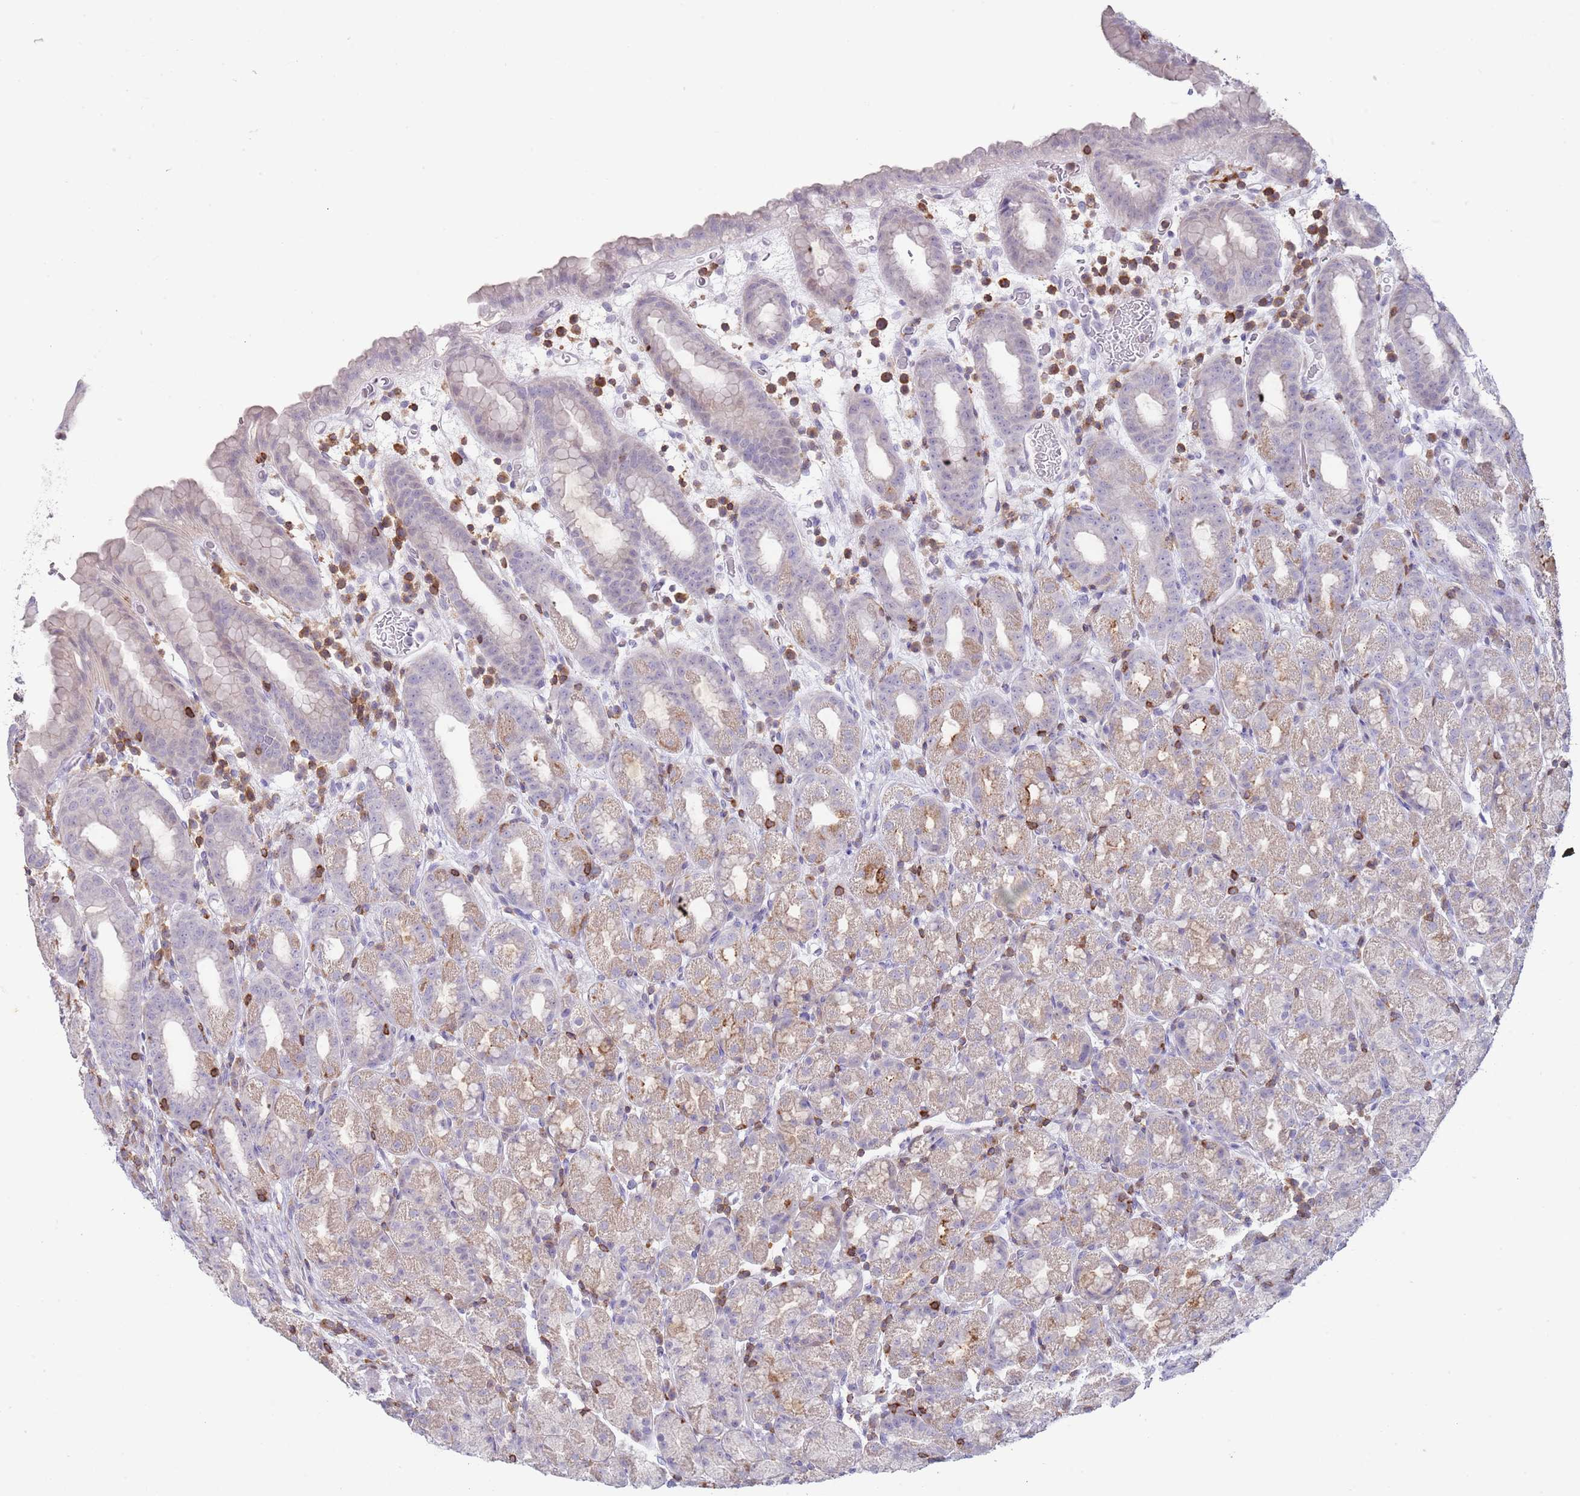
{"staining": {"intensity": "weak", "quantity": "<25%", "location": "cytoplasmic/membranous"}, "tissue": "stomach", "cell_type": "Glandular cells", "image_type": "normal", "snomed": [{"axis": "morphology", "description": "Normal tissue, NOS"}, {"axis": "topography", "description": "Stomach, upper"}, {"axis": "topography", "description": "Stomach, lower"}, {"axis": "topography", "description": "Small intestine"}], "caption": "IHC micrograph of normal stomach: human stomach stained with DAB shows no significant protein positivity in glandular cells.", "gene": "LPXN", "patient": {"sex": "male", "age": 68}}